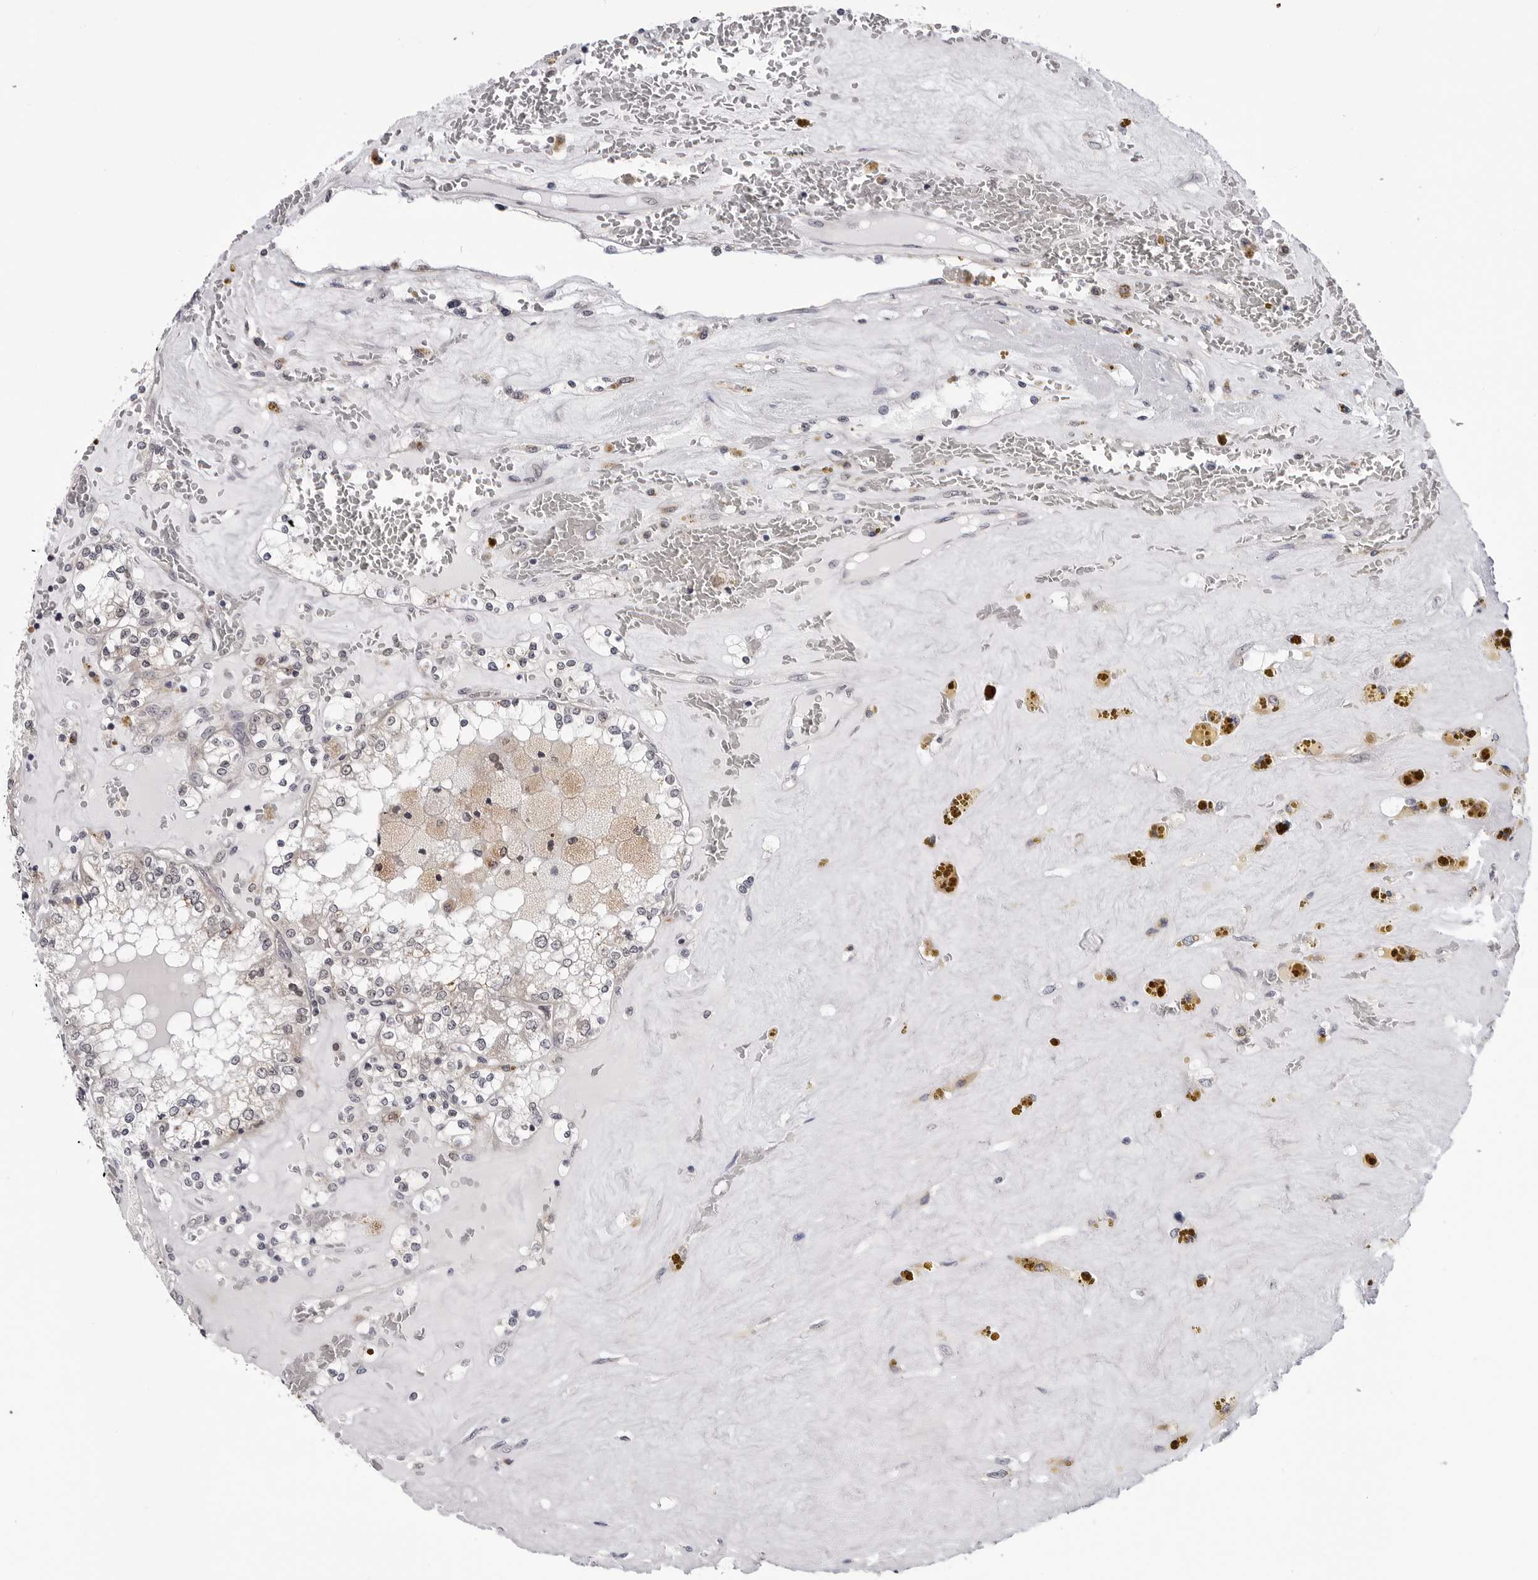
{"staining": {"intensity": "weak", "quantity": "<25%", "location": "cytoplasmic/membranous"}, "tissue": "renal cancer", "cell_type": "Tumor cells", "image_type": "cancer", "snomed": [{"axis": "morphology", "description": "Adenocarcinoma, NOS"}, {"axis": "topography", "description": "Kidney"}], "caption": "High power microscopy image of an immunohistochemistry (IHC) histopathology image of renal cancer, revealing no significant positivity in tumor cells.", "gene": "KIAA1614", "patient": {"sex": "female", "age": 56}}